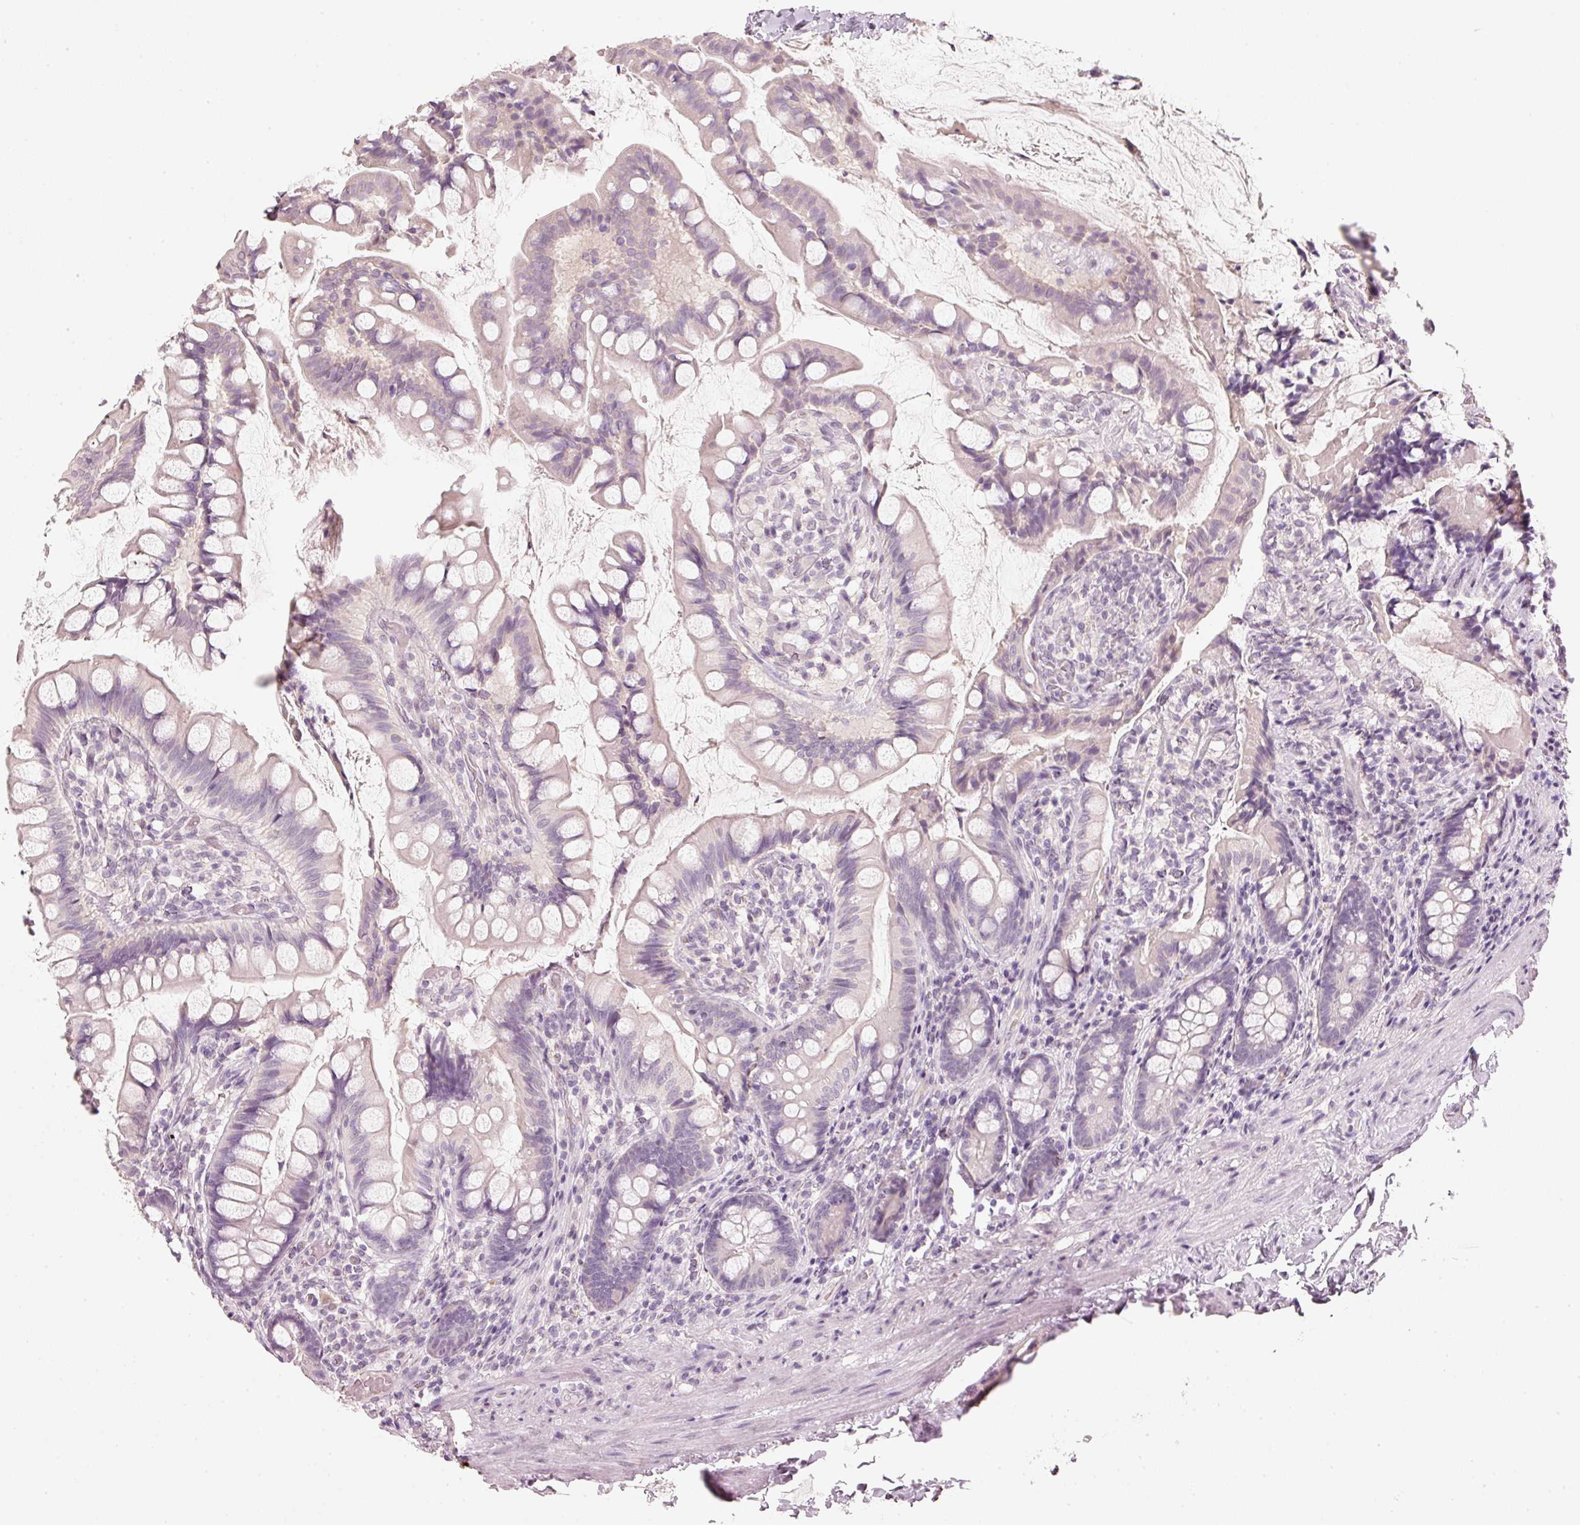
{"staining": {"intensity": "negative", "quantity": "none", "location": "none"}, "tissue": "small intestine", "cell_type": "Glandular cells", "image_type": "normal", "snomed": [{"axis": "morphology", "description": "Normal tissue, NOS"}, {"axis": "topography", "description": "Small intestine"}], "caption": "The photomicrograph demonstrates no staining of glandular cells in benign small intestine.", "gene": "STEAP1", "patient": {"sex": "male", "age": 70}}